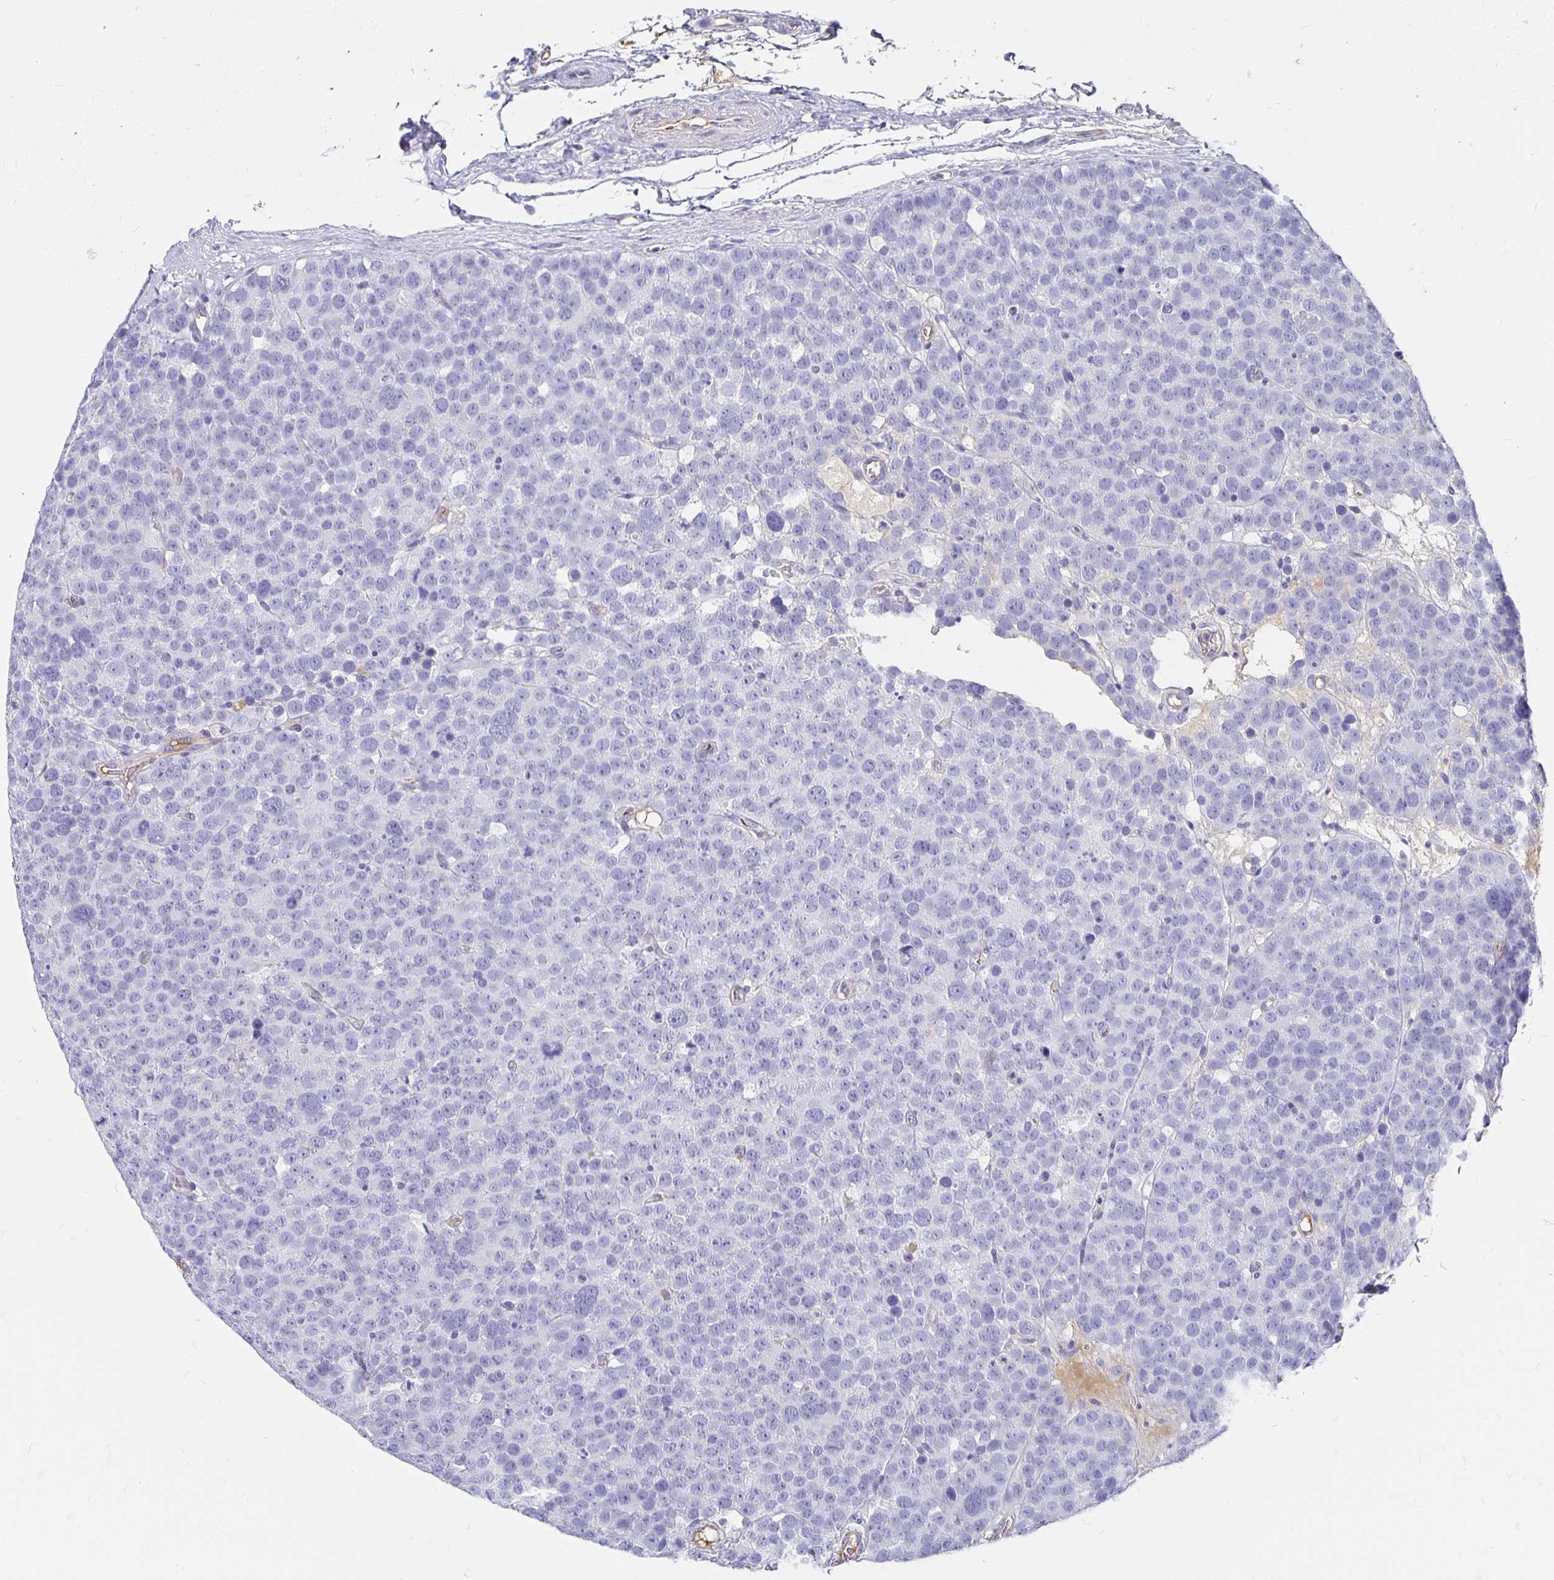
{"staining": {"intensity": "negative", "quantity": "none", "location": "none"}, "tissue": "testis cancer", "cell_type": "Tumor cells", "image_type": "cancer", "snomed": [{"axis": "morphology", "description": "Seminoma, NOS"}, {"axis": "topography", "description": "Testis"}], "caption": "This is a photomicrograph of immunohistochemistry (IHC) staining of testis cancer (seminoma), which shows no staining in tumor cells.", "gene": "APOB", "patient": {"sex": "male", "age": 71}}